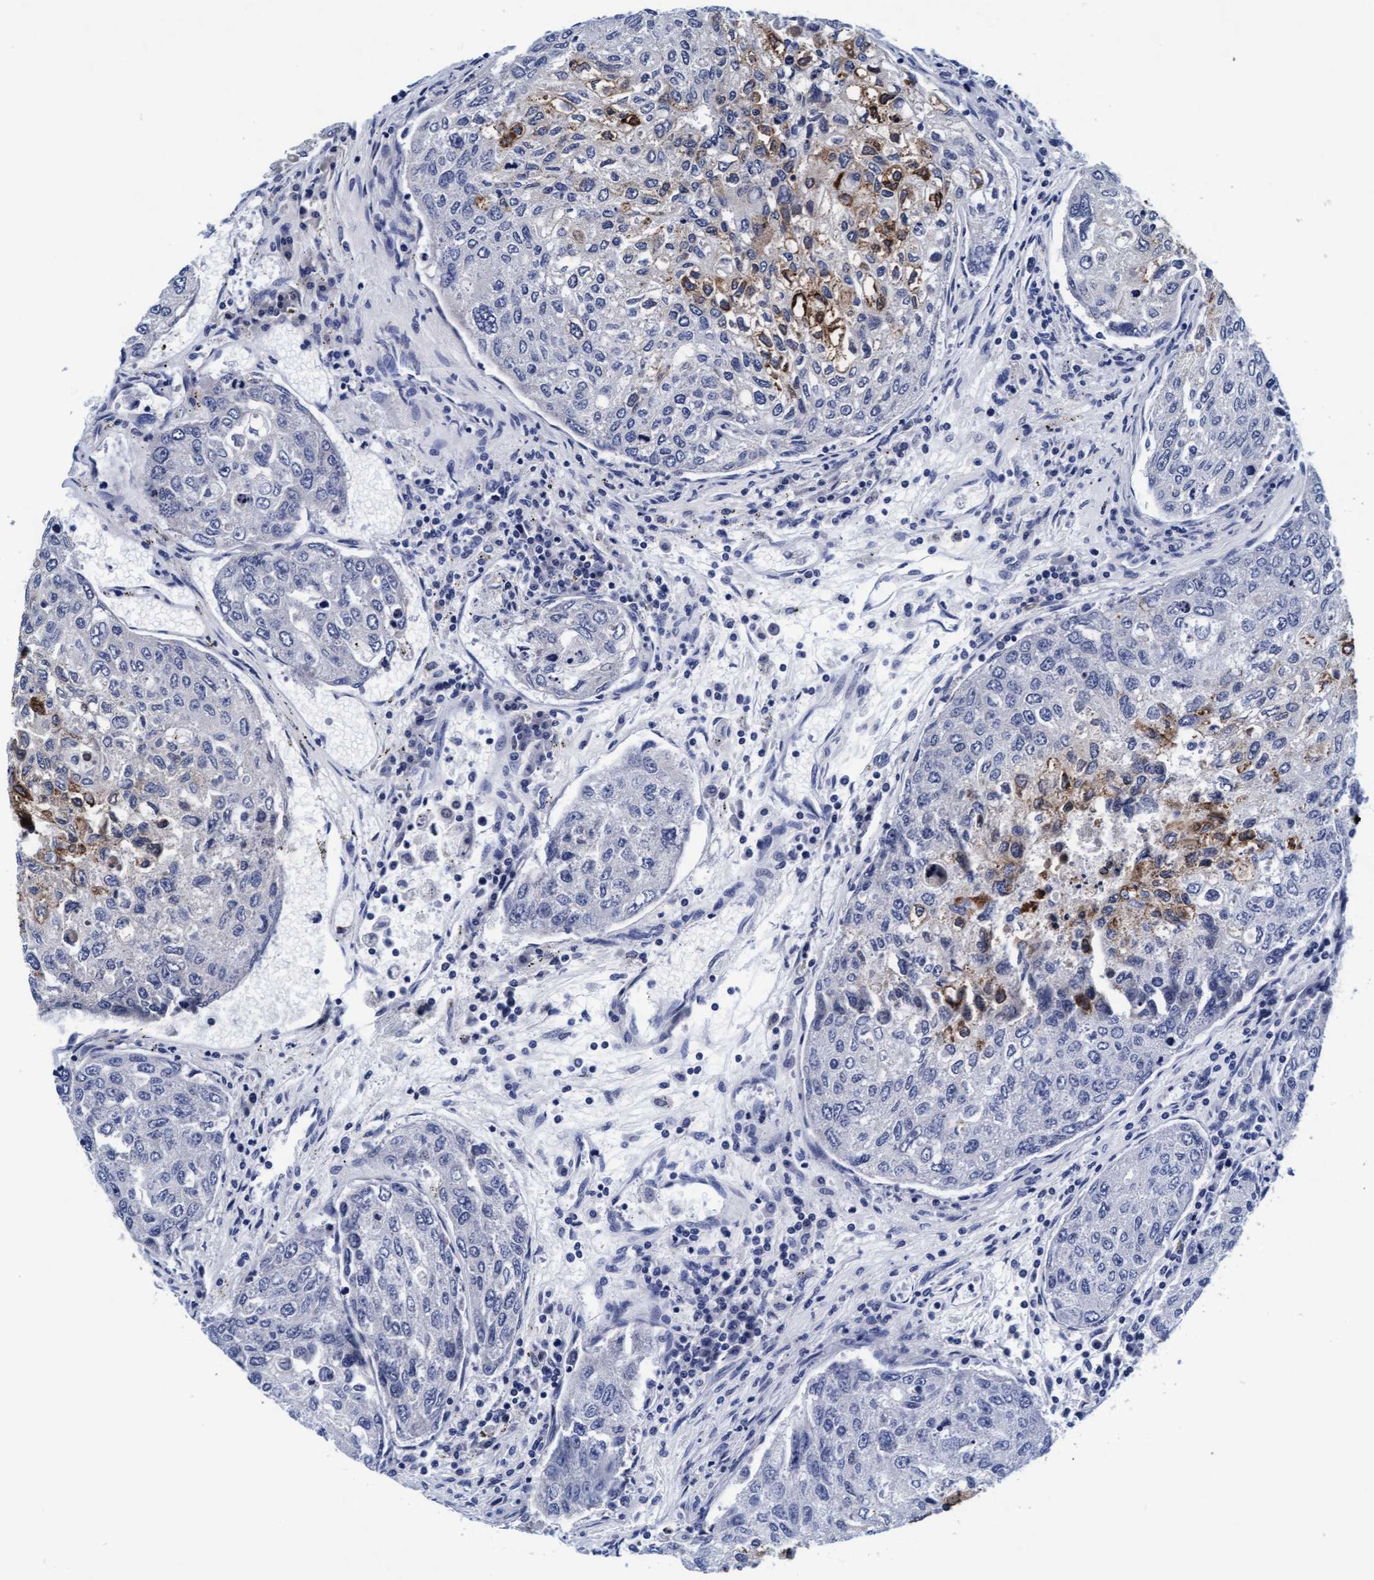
{"staining": {"intensity": "strong", "quantity": "<25%", "location": "cytoplasmic/membranous"}, "tissue": "urothelial cancer", "cell_type": "Tumor cells", "image_type": "cancer", "snomed": [{"axis": "morphology", "description": "Urothelial carcinoma, High grade"}, {"axis": "topography", "description": "Lymph node"}, {"axis": "topography", "description": "Urinary bladder"}], "caption": "A medium amount of strong cytoplasmic/membranous staining is appreciated in about <25% of tumor cells in urothelial cancer tissue.", "gene": "ARSG", "patient": {"sex": "male", "age": 51}}